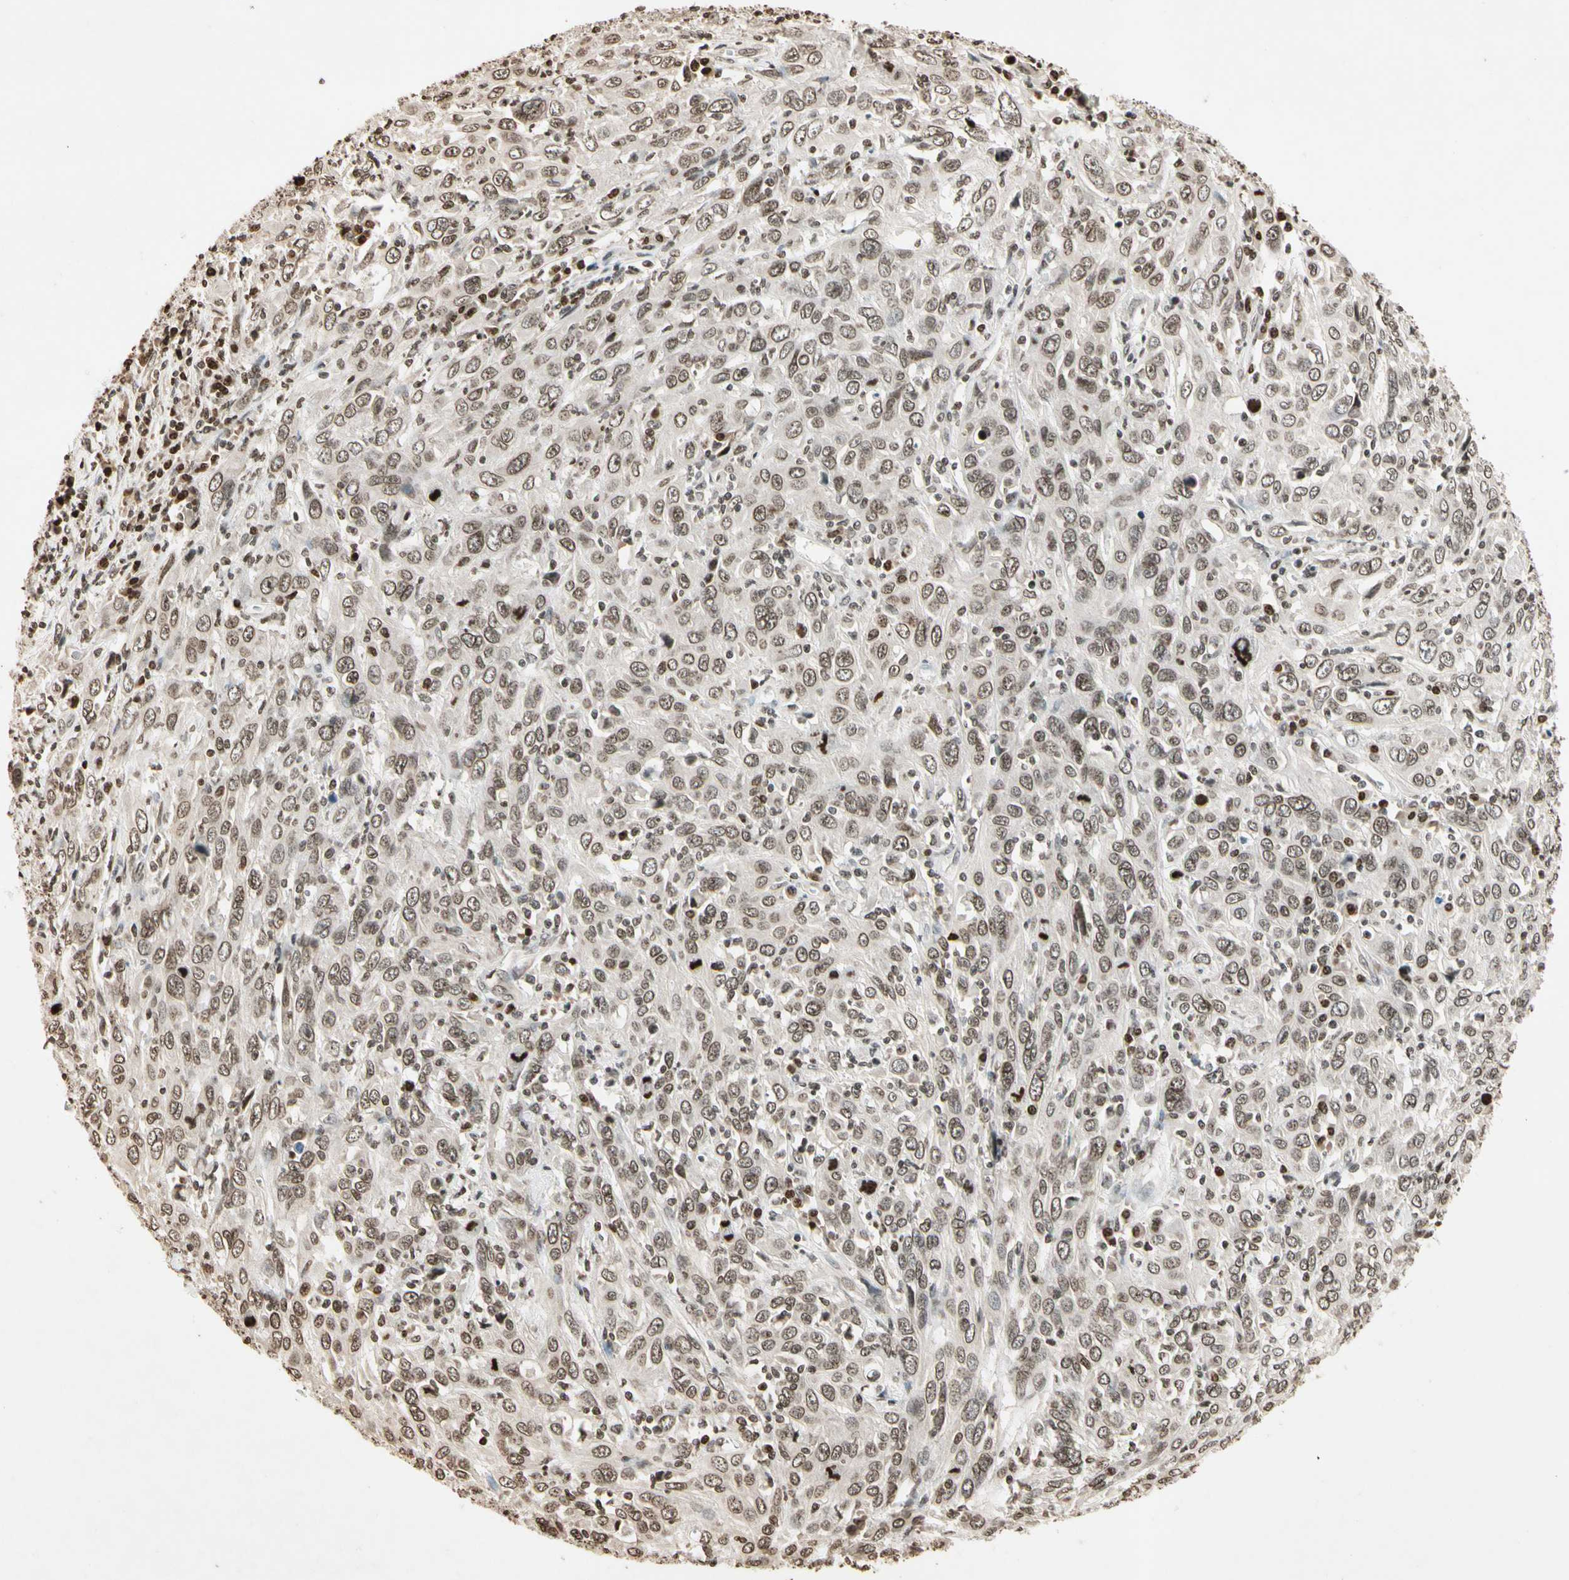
{"staining": {"intensity": "weak", "quantity": "25%-75%", "location": "nuclear"}, "tissue": "cervical cancer", "cell_type": "Tumor cells", "image_type": "cancer", "snomed": [{"axis": "morphology", "description": "Squamous cell carcinoma, NOS"}, {"axis": "topography", "description": "Cervix"}], "caption": "Weak nuclear protein expression is identified in about 25%-75% of tumor cells in cervical cancer (squamous cell carcinoma).", "gene": "TOP1", "patient": {"sex": "female", "age": 46}}